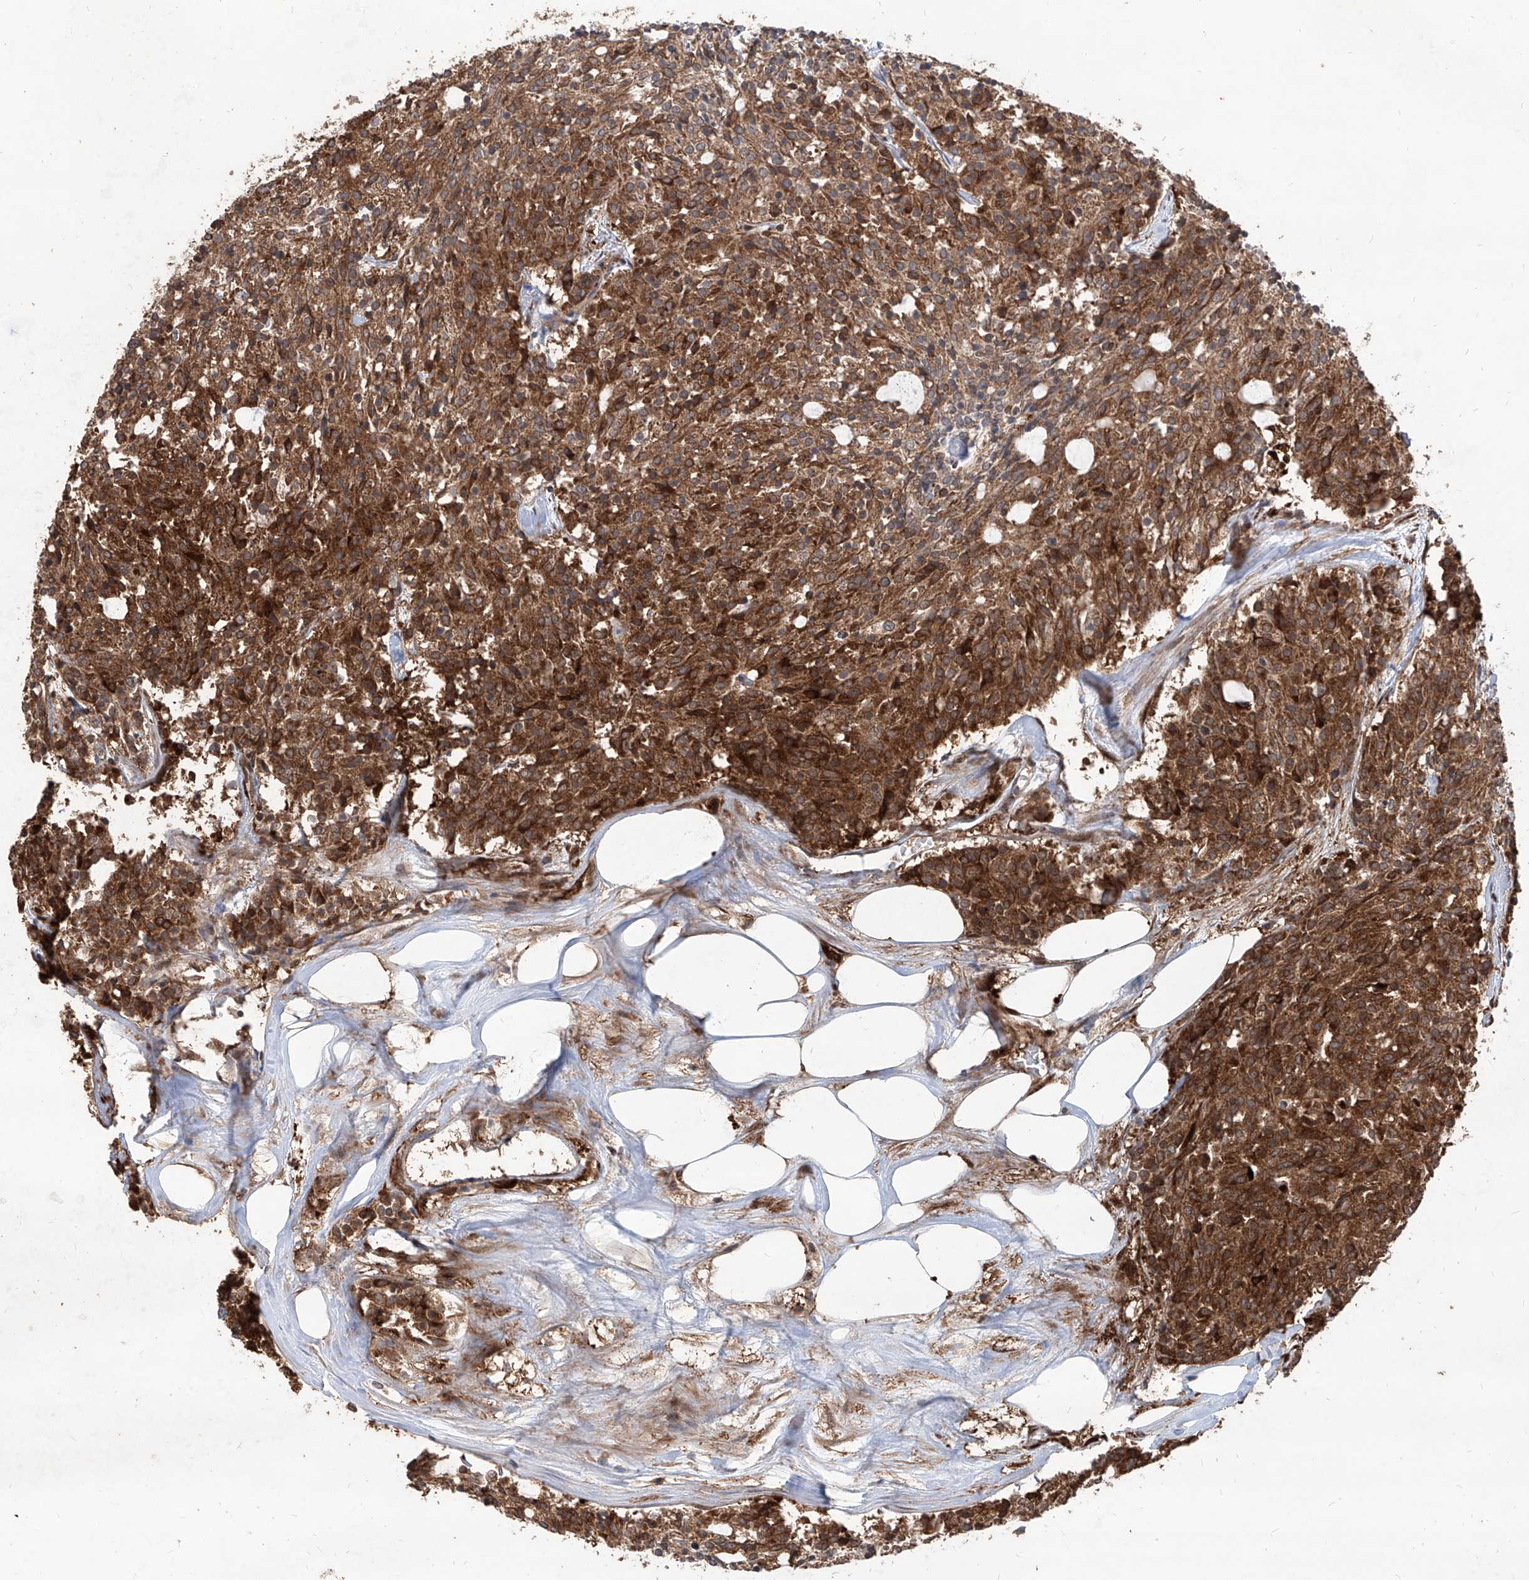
{"staining": {"intensity": "strong", "quantity": ">75%", "location": "cytoplasmic/membranous"}, "tissue": "carcinoid", "cell_type": "Tumor cells", "image_type": "cancer", "snomed": [{"axis": "morphology", "description": "Carcinoid, malignant, NOS"}, {"axis": "topography", "description": "Pancreas"}], "caption": "The image exhibits immunohistochemical staining of malignant carcinoid. There is strong cytoplasmic/membranous staining is identified in approximately >75% of tumor cells.", "gene": "MAGED2", "patient": {"sex": "female", "age": 54}}